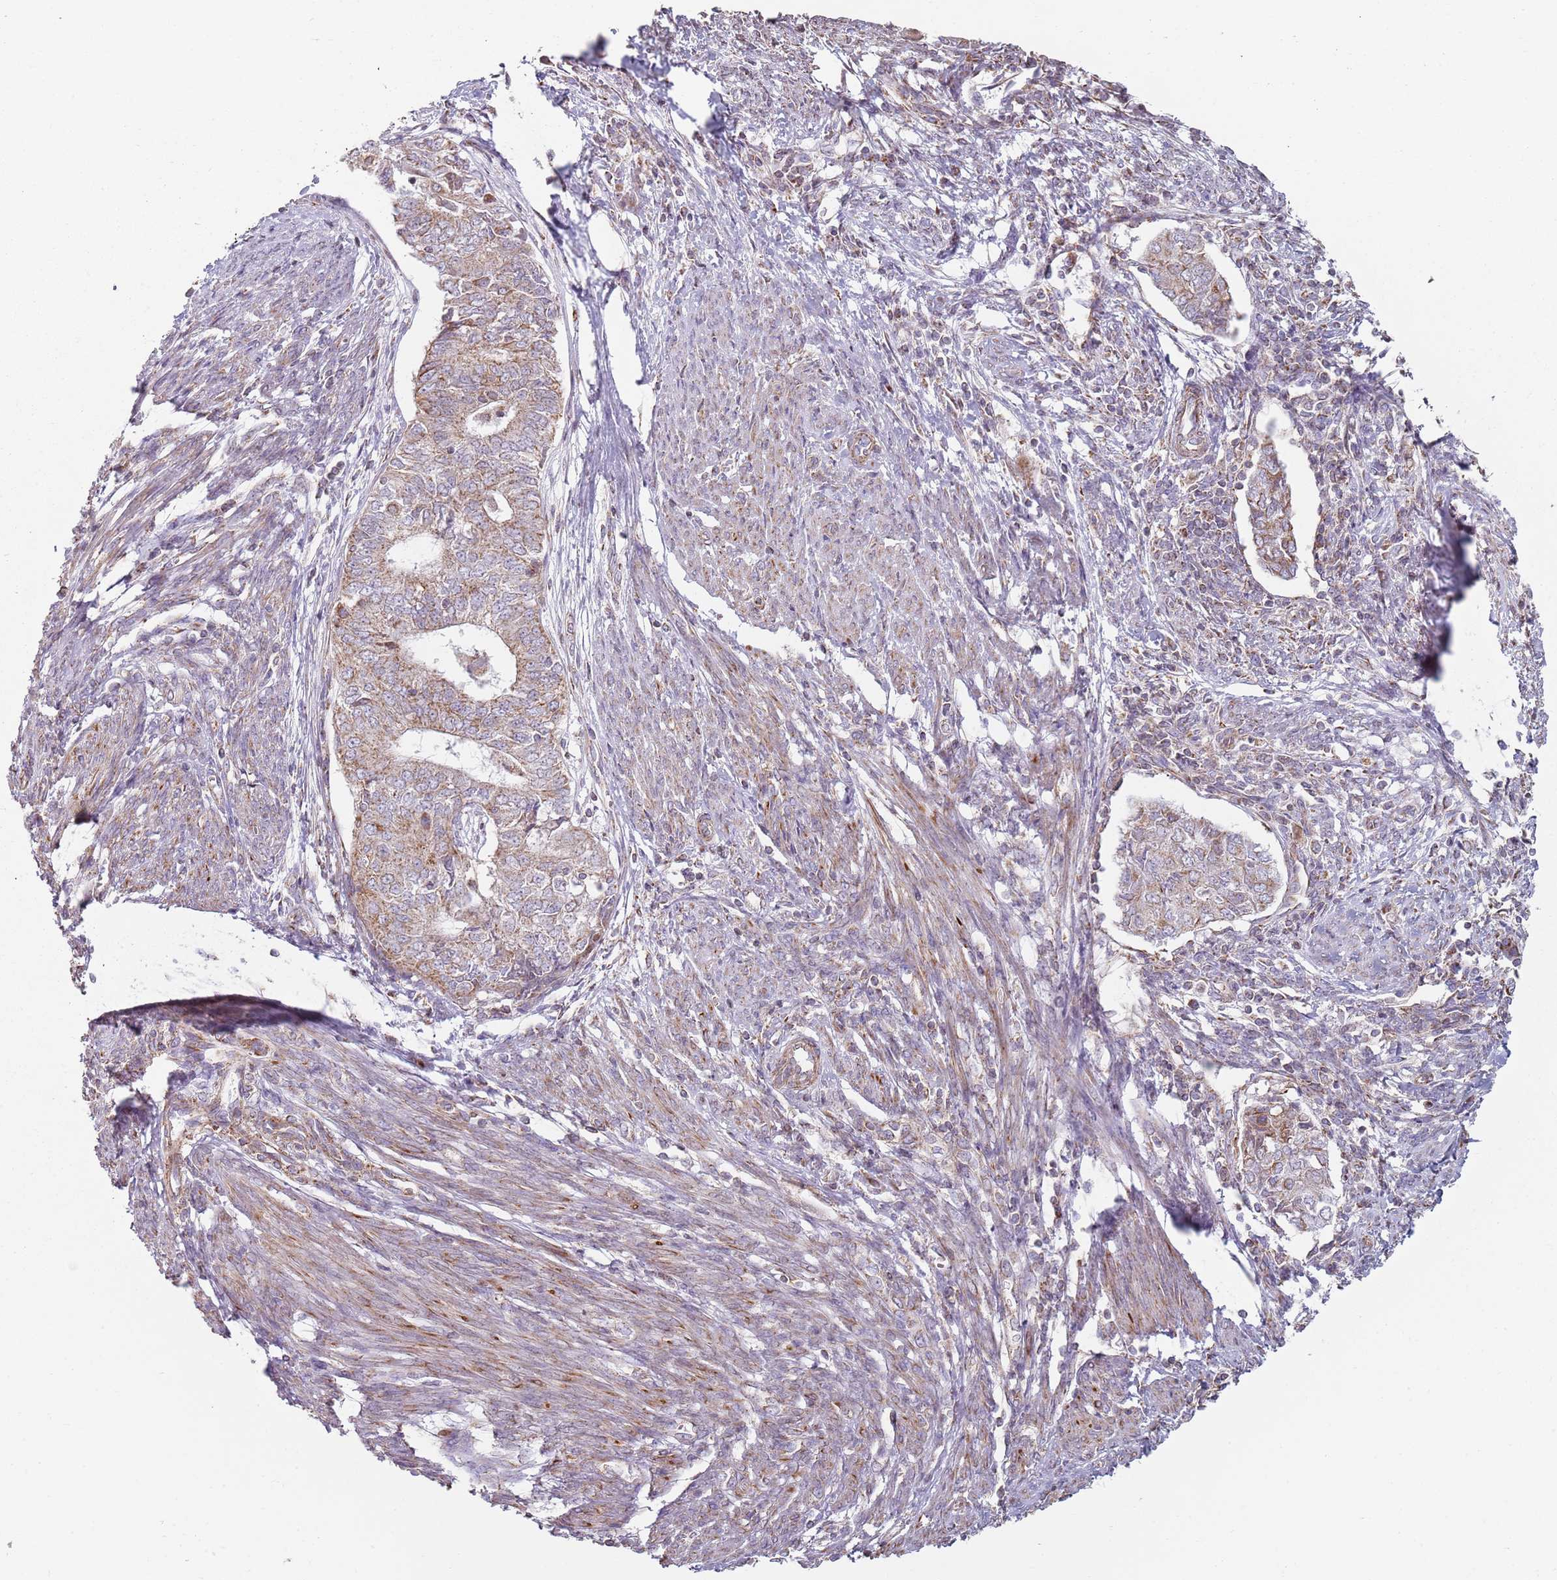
{"staining": {"intensity": "moderate", "quantity": ">75%", "location": "cytoplasmic/membranous"}, "tissue": "endometrial cancer", "cell_type": "Tumor cells", "image_type": "cancer", "snomed": [{"axis": "morphology", "description": "Adenocarcinoma, NOS"}, {"axis": "topography", "description": "Endometrium"}], "caption": "Protein staining shows moderate cytoplasmic/membranous expression in about >75% of tumor cells in endometrial cancer (adenocarcinoma). (brown staining indicates protein expression, while blue staining denotes nuclei).", "gene": "GAS8", "patient": {"sex": "female", "age": 62}}